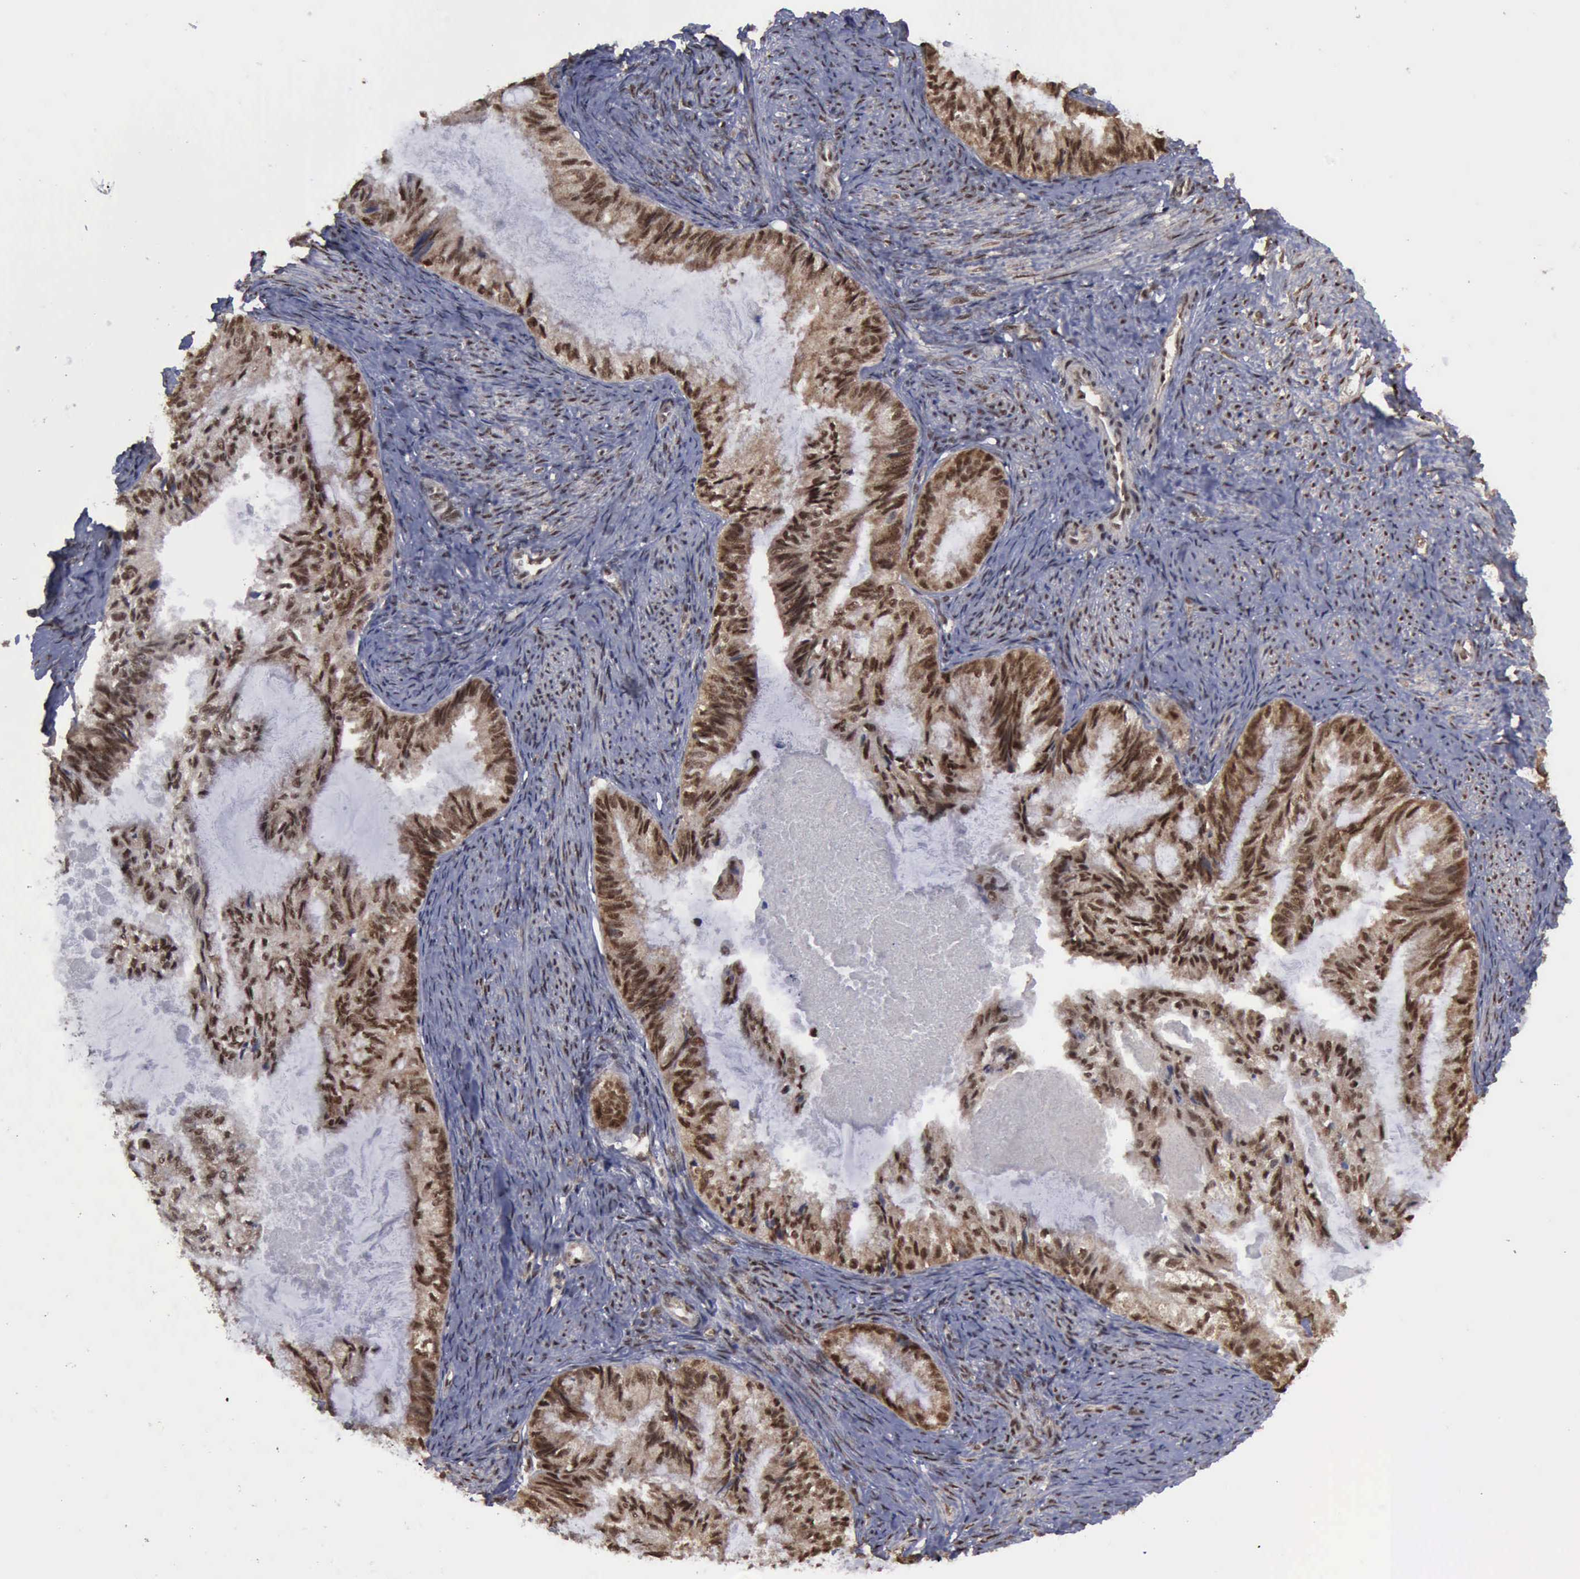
{"staining": {"intensity": "moderate", "quantity": ">75%", "location": "cytoplasmic/membranous,nuclear"}, "tissue": "endometrial cancer", "cell_type": "Tumor cells", "image_type": "cancer", "snomed": [{"axis": "morphology", "description": "Adenocarcinoma, NOS"}, {"axis": "topography", "description": "Endometrium"}], "caption": "An image showing moderate cytoplasmic/membranous and nuclear positivity in about >75% of tumor cells in endometrial cancer (adenocarcinoma), as visualized by brown immunohistochemical staining.", "gene": "RTCB", "patient": {"sex": "female", "age": 86}}